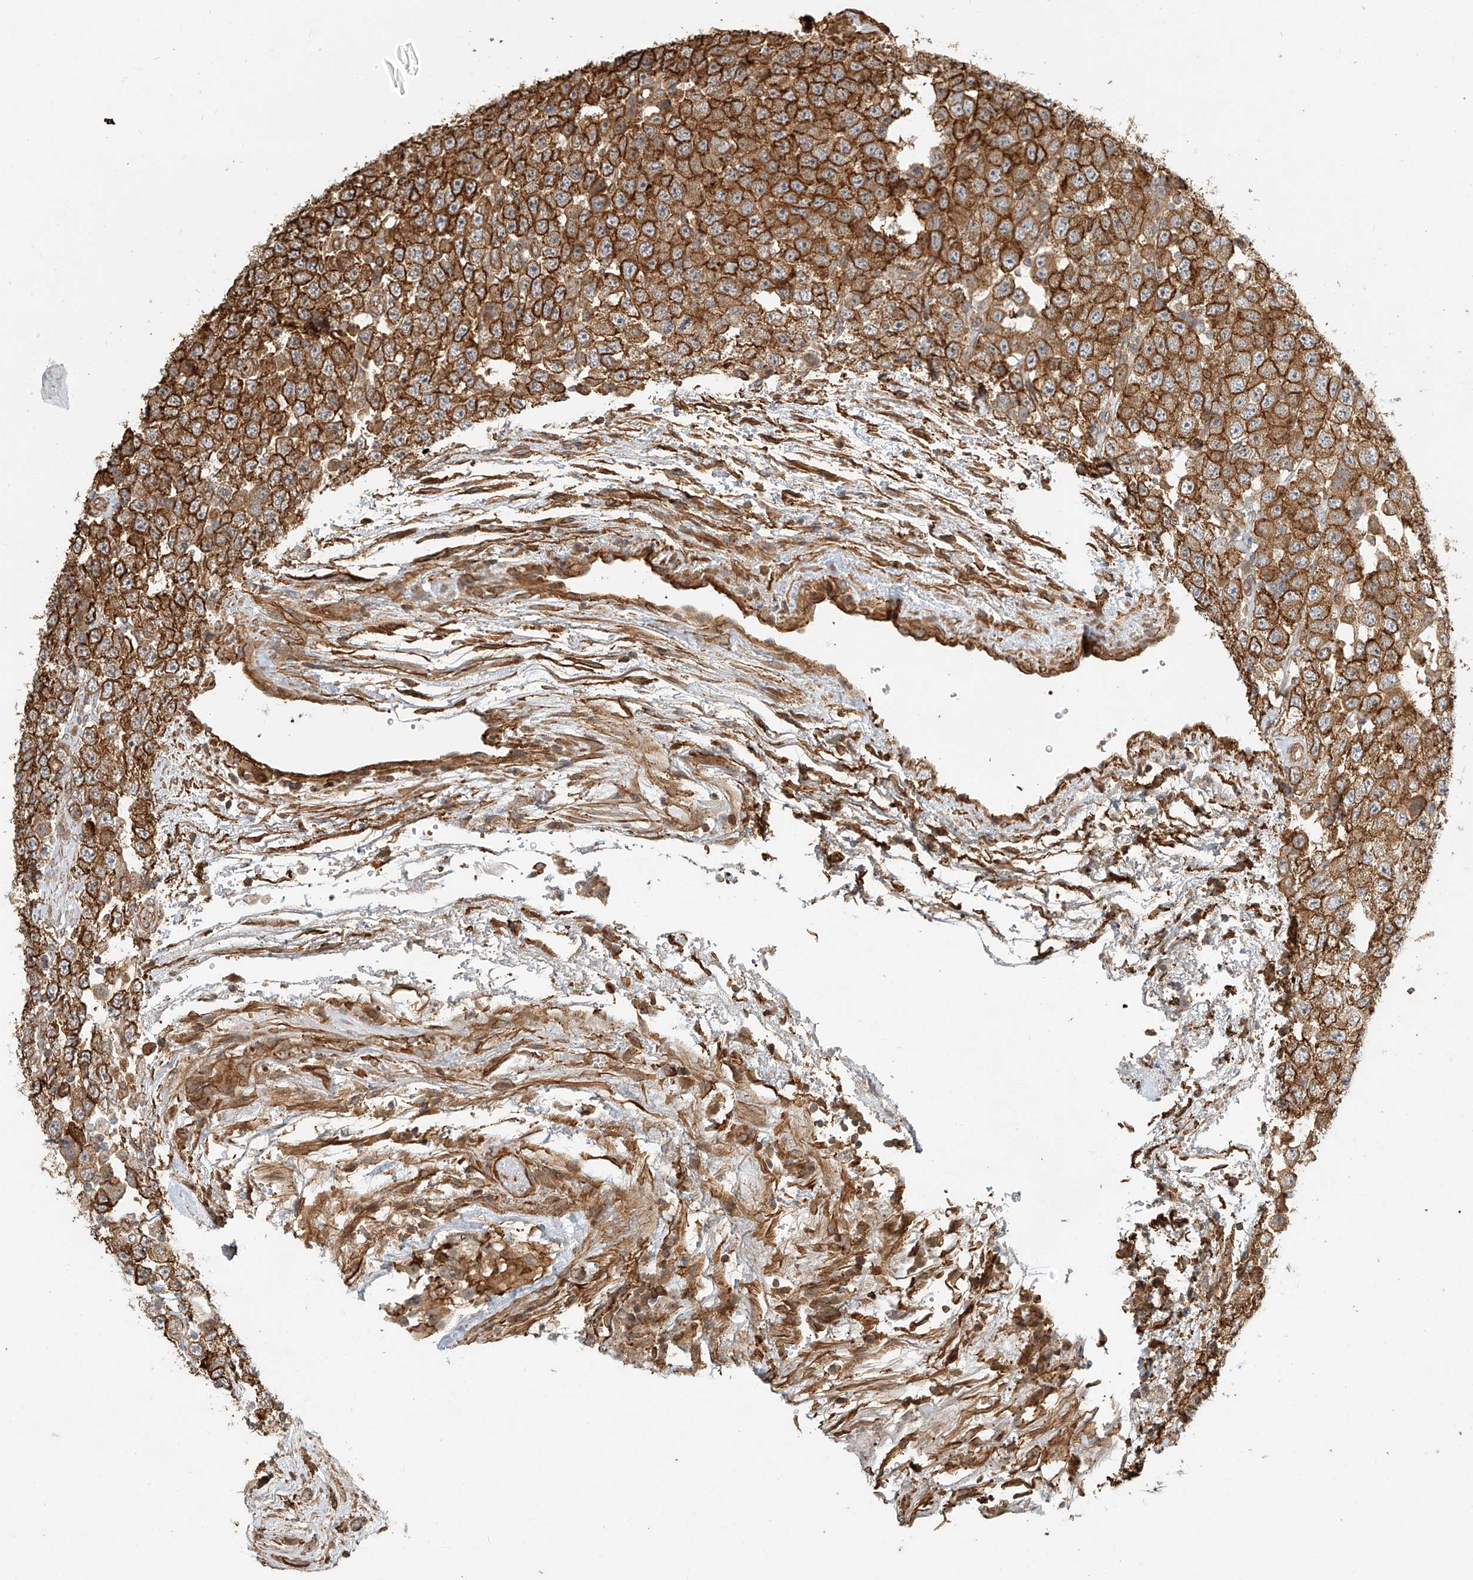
{"staining": {"intensity": "moderate", "quantity": ">75%", "location": "cytoplasmic/membranous"}, "tissue": "testis cancer", "cell_type": "Tumor cells", "image_type": "cancer", "snomed": [{"axis": "morphology", "description": "Carcinoma, Embryonal, NOS"}, {"axis": "topography", "description": "Testis"}], "caption": "Immunohistochemistry of human testis cancer (embryonal carcinoma) exhibits medium levels of moderate cytoplasmic/membranous staining in about >75% of tumor cells.", "gene": "CSMD3", "patient": {"sex": "male", "age": 36}}